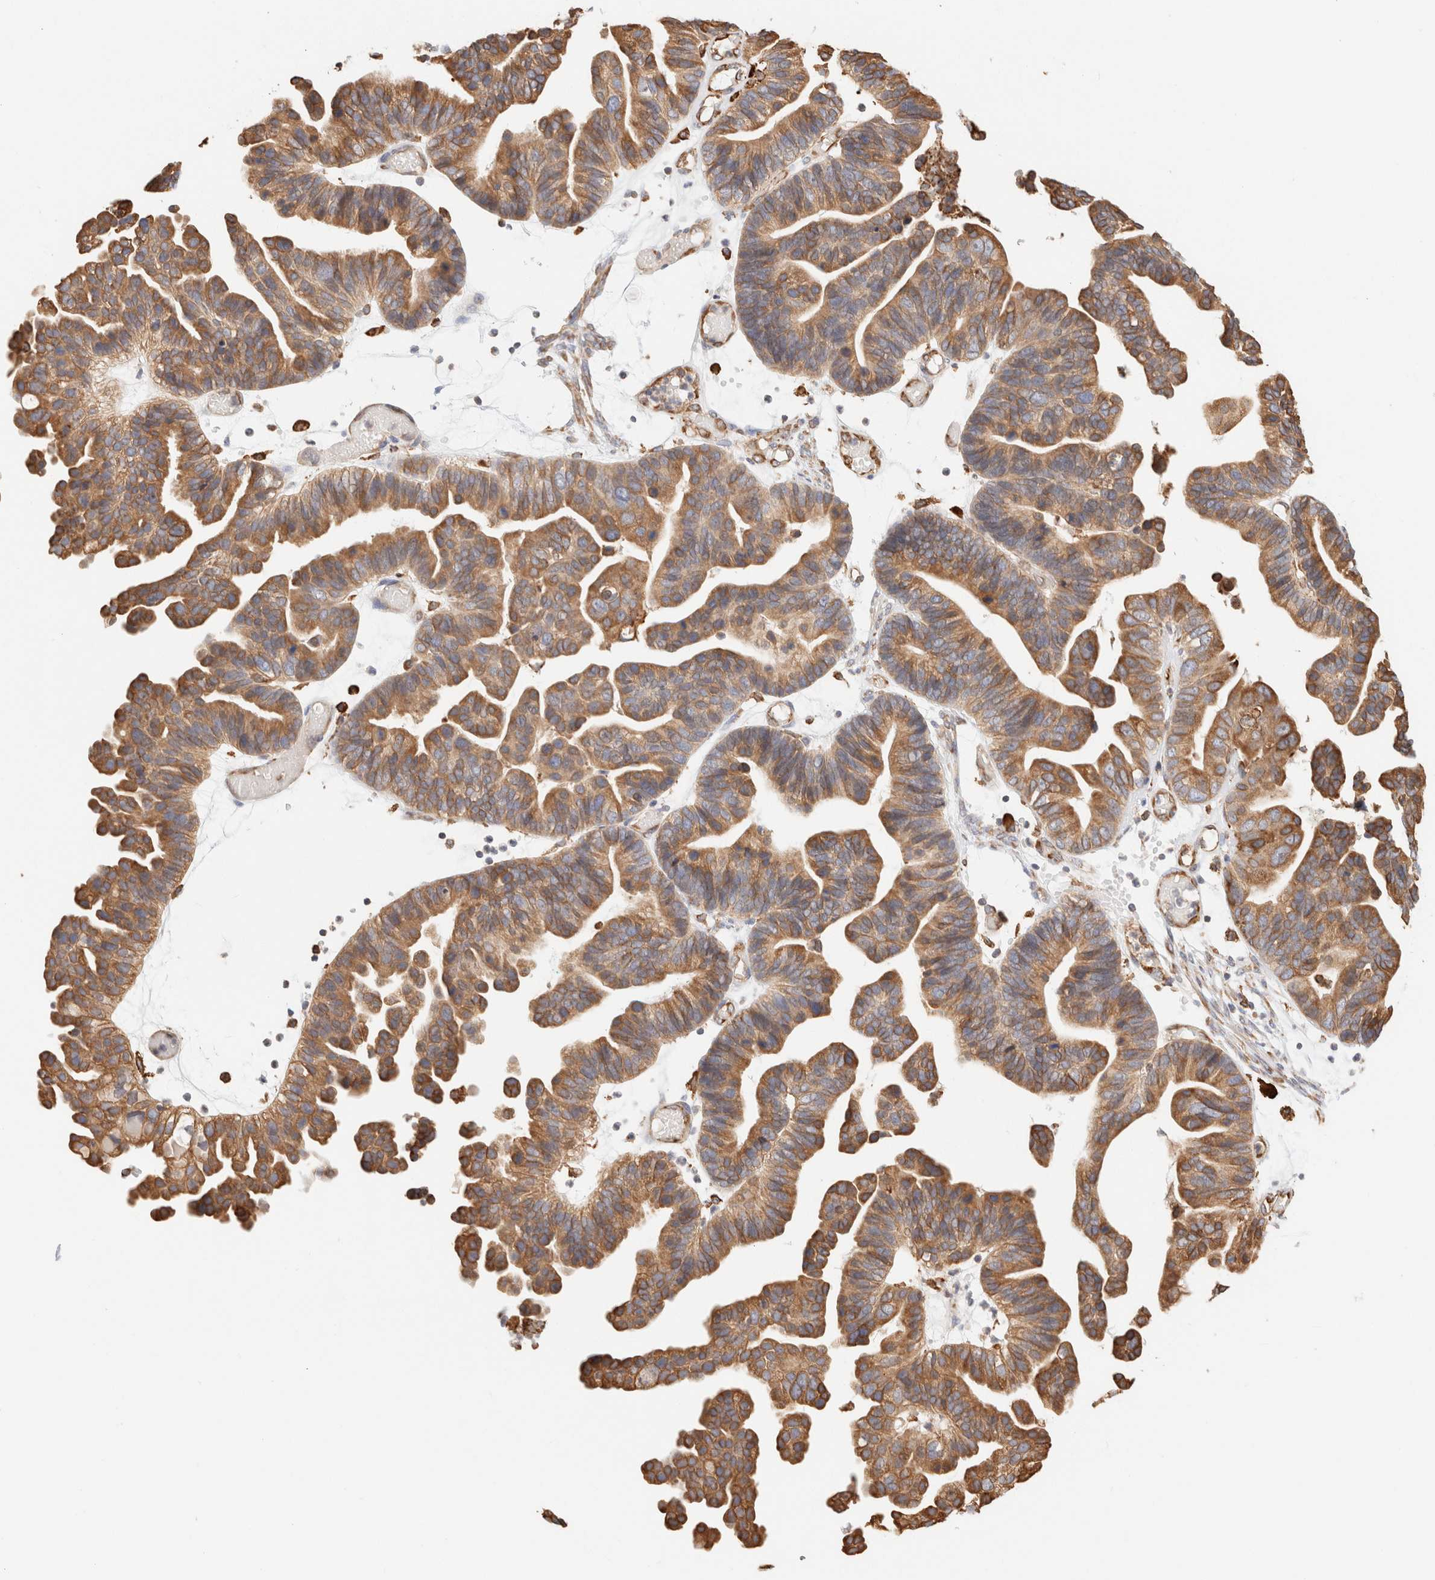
{"staining": {"intensity": "moderate", "quantity": ">75%", "location": "cytoplasmic/membranous"}, "tissue": "ovarian cancer", "cell_type": "Tumor cells", "image_type": "cancer", "snomed": [{"axis": "morphology", "description": "Cystadenocarcinoma, serous, NOS"}, {"axis": "topography", "description": "Ovary"}], "caption": "IHC of ovarian cancer (serous cystadenocarcinoma) shows medium levels of moderate cytoplasmic/membranous positivity in approximately >75% of tumor cells.", "gene": "FER", "patient": {"sex": "female", "age": 56}}